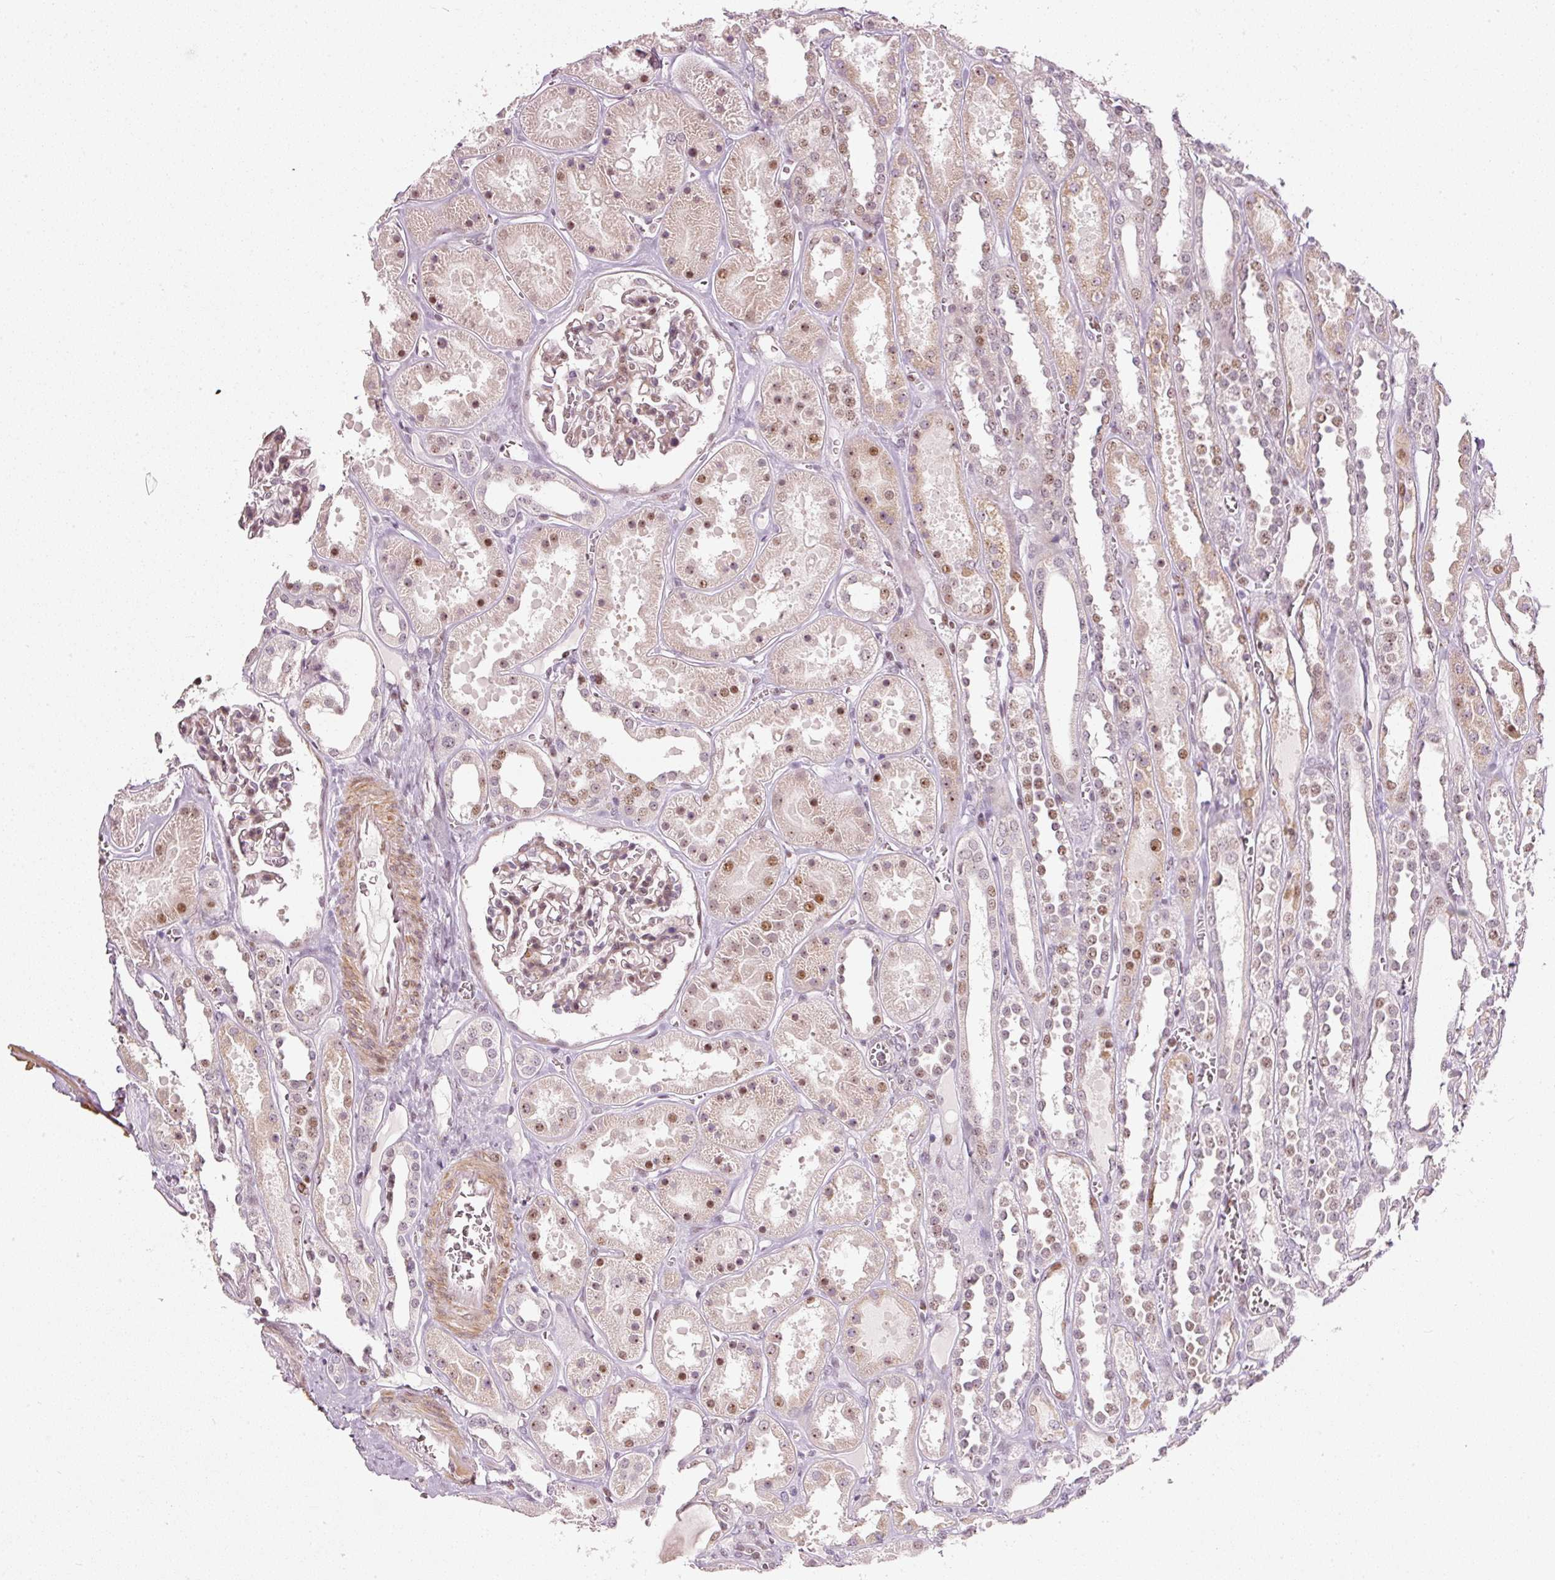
{"staining": {"intensity": "weak", "quantity": "25%-75%", "location": "nuclear"}, "tissue": "kidney", "cell_type": "Cells in glomeruli", "image_type": "normal", "snomed": [{"axis": "morphology", "description": "Normal tissue, NOS"}, {"axis": "topography", "description": "Kidney"}], "caption": "About 25%-75% of cells in glomeruli in normal human kidney demonstrate weak nuclear protein positivity as visualized by brown immunohistochemical staining.", "gene": "MXRA8", "patient": {"sex": "female", "age": 41}}